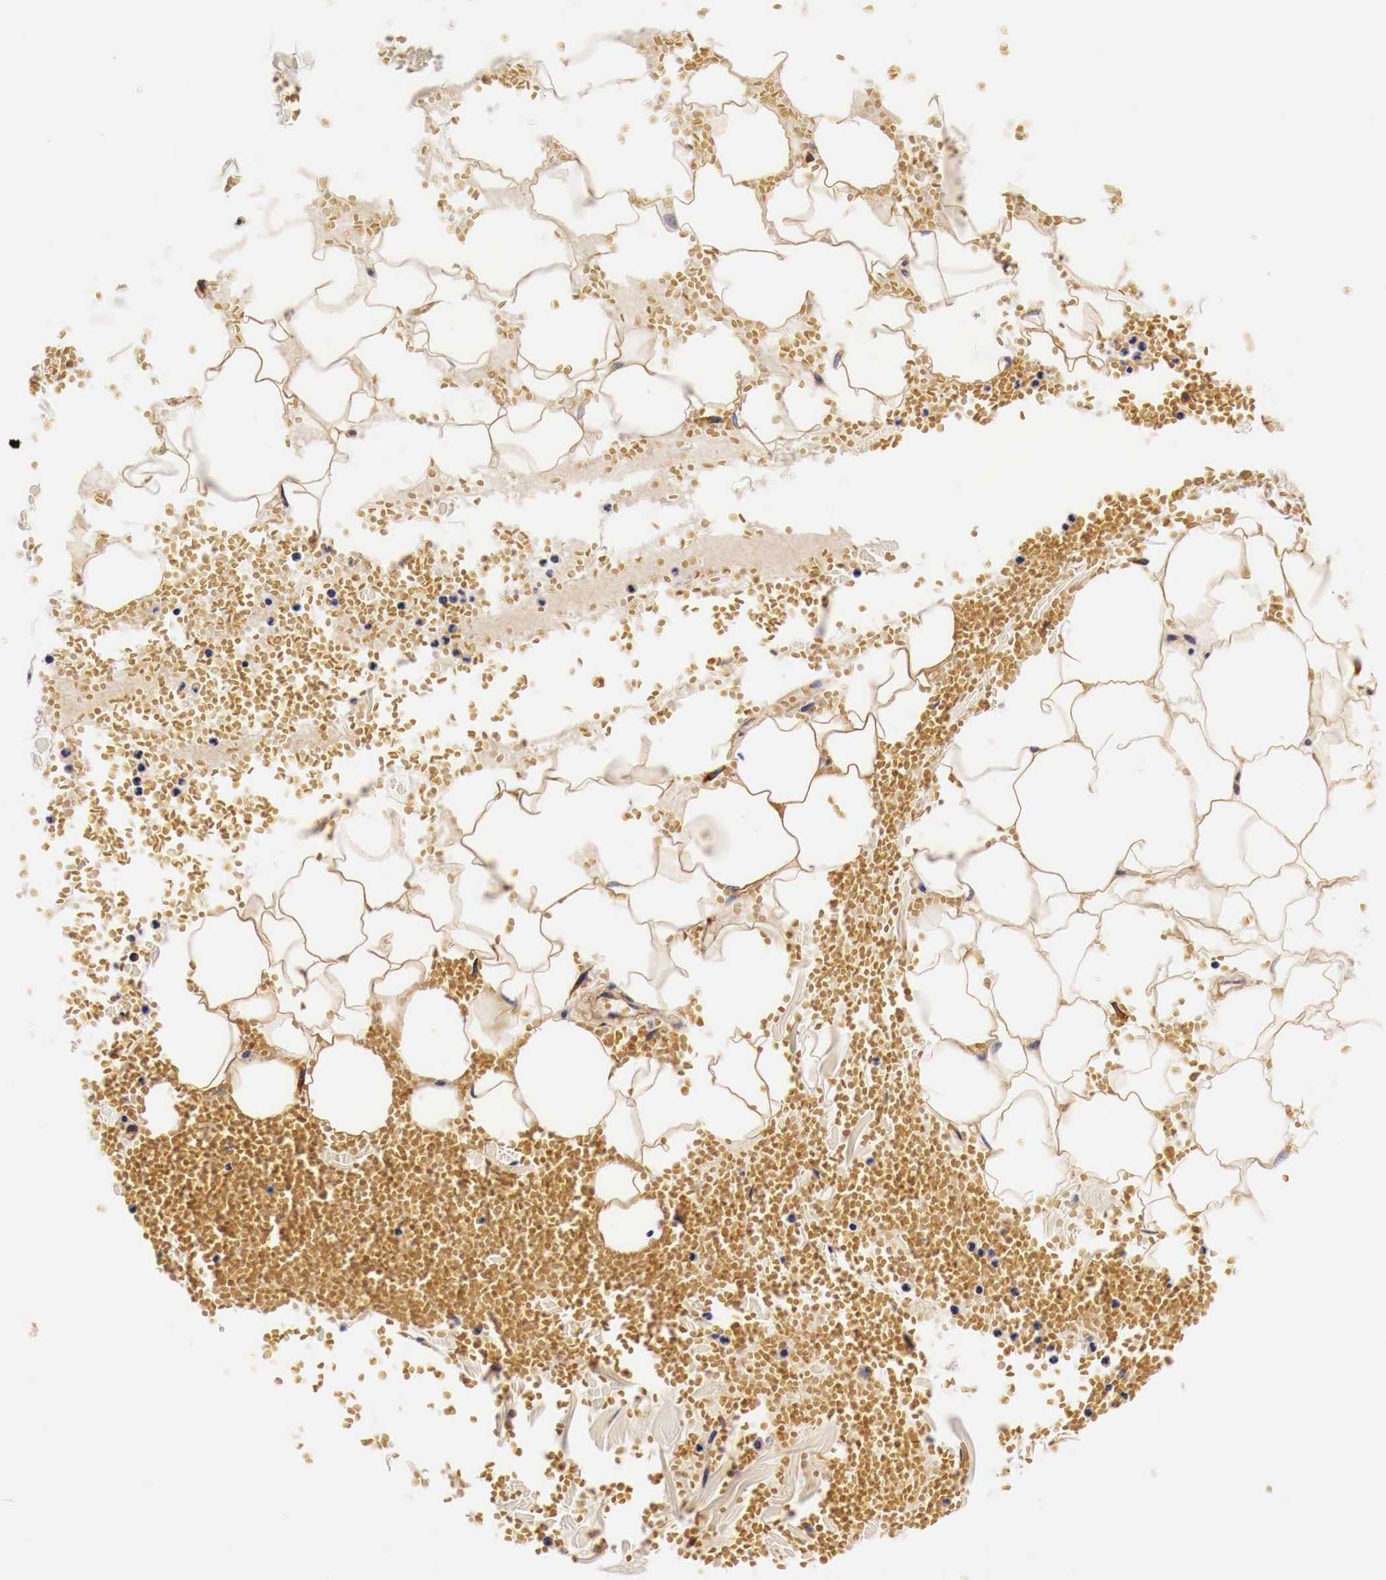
{"staining": {"intensity": "moderate", "quantity": ">75%", "location": "cytoplasmic/membranous"}, "tissue": "adipose tissue", "cell_type": "Adipocytes", "image_type": "normal", "snomed": [{"axis": "morphology", "description": "Normal tissue, NOS"}, {"axis": "morphology", "description": "Inflammation, NOS"}, {"axis": "topography", "description": "Lymph node"}, {"axis": "topography", "description": "Peripheral nerve tissue"}], "caption": "DAB (3,3'-diaminobenzidine) immunohistochemical staining of benign adipose tissue demonstrates moderate cytoplasmic/membranous protein expression in approximately >75% of adipocytes. (DAB IHC, brown staining for protein, blue staining for nuclei).", "gene": "LAMB2", "patient": {"sex": "male", "age": 52}}